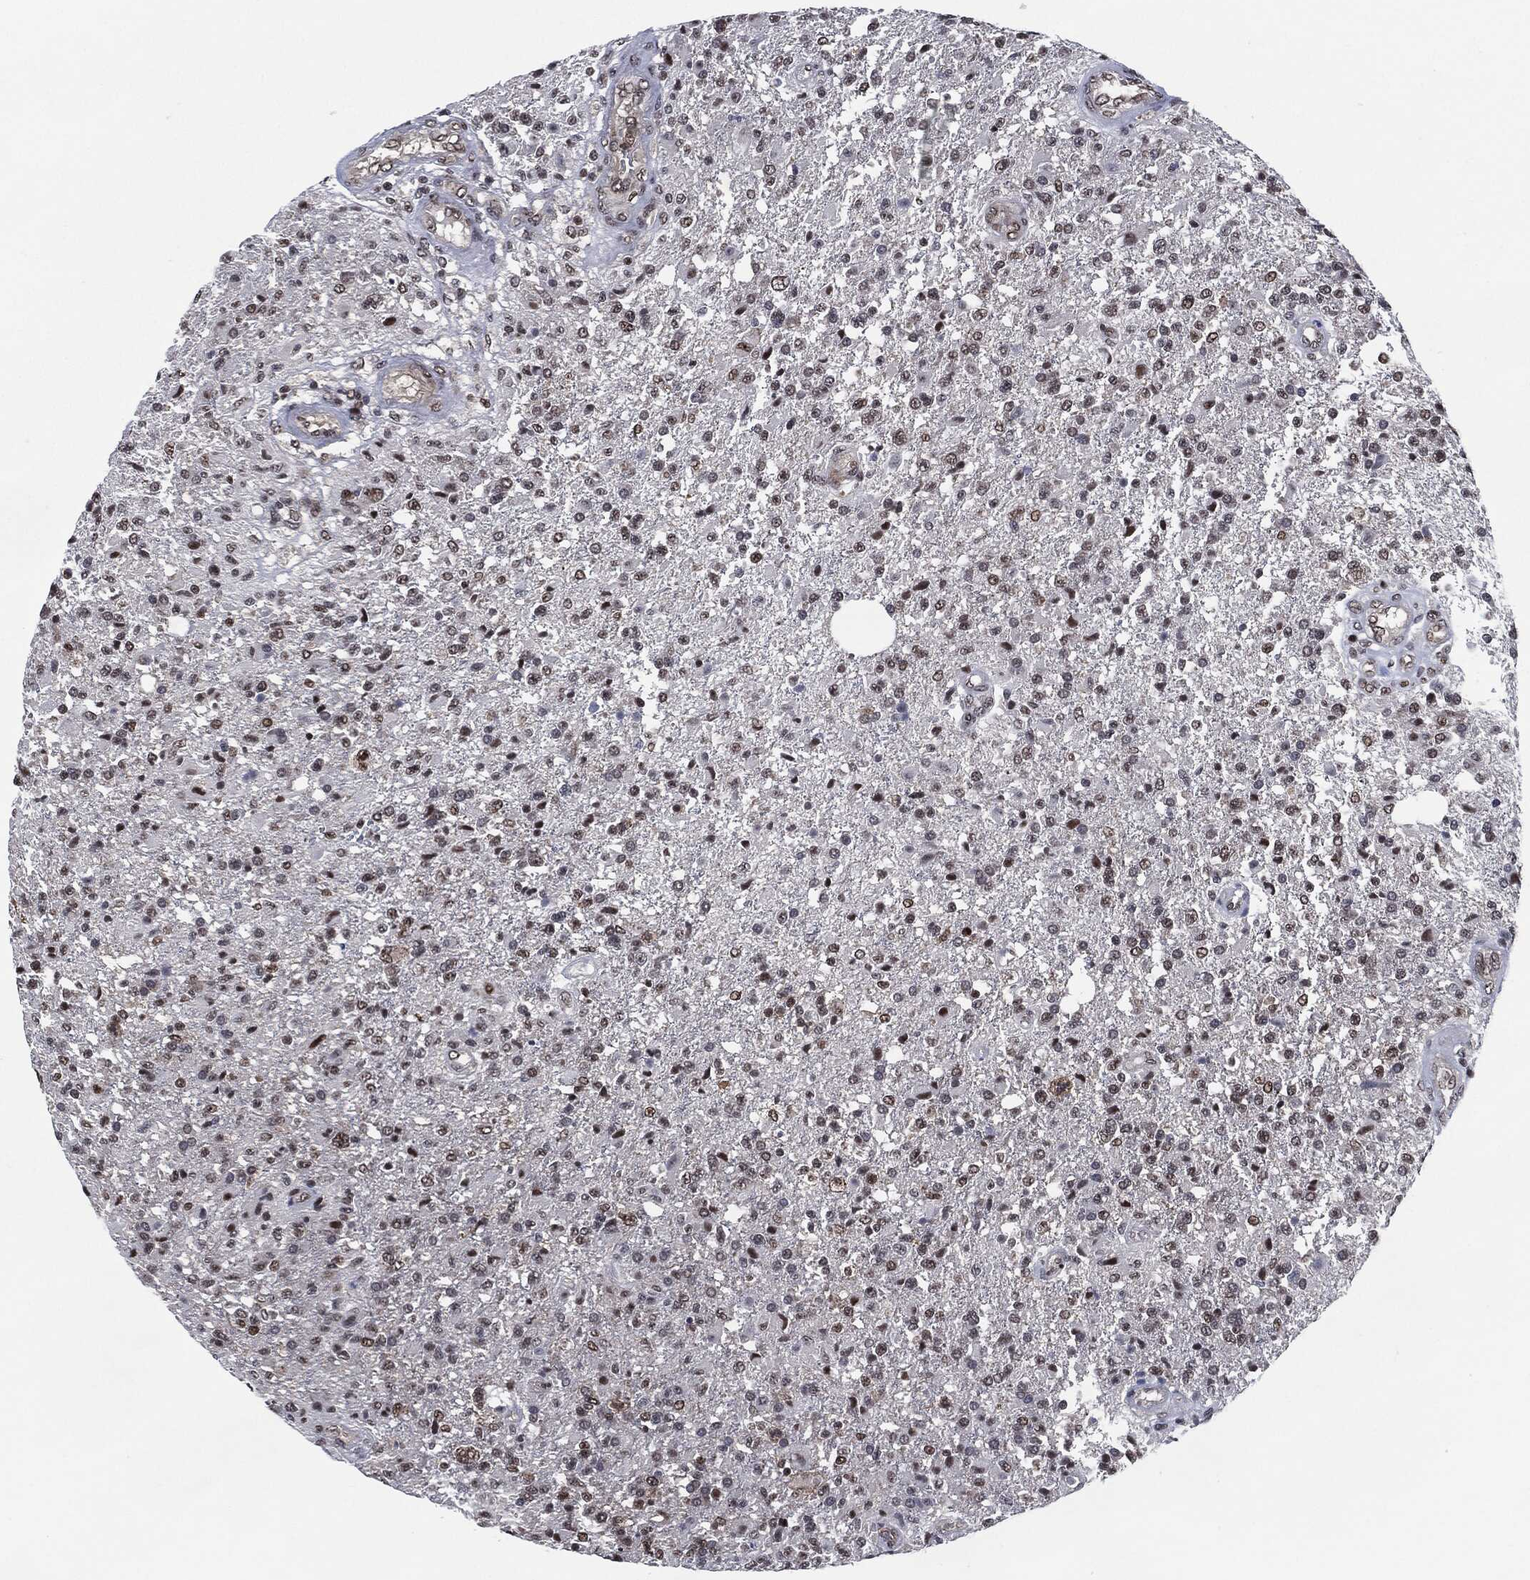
{"staining": {"intensity": "strong", "quantity": "<25%", "location": "nuclear"}, "tissue": "glioma", "cell_type": "Tumor cells", "image_type": "cancer", "snomed": [{"axis": "morphology", "description": "Glioma, malignant, High grade"}, {"axis": "topography", "description": "Brain"}], "caption": "Malignant glioma (high-grade) tissue displays strong nuclear positivity in about <25% of tumor cells (Brightfield microscopy of DAB IHC at high magnification).", "gene": "AKT2", "patient": {"sex": "male", "age": 56}}